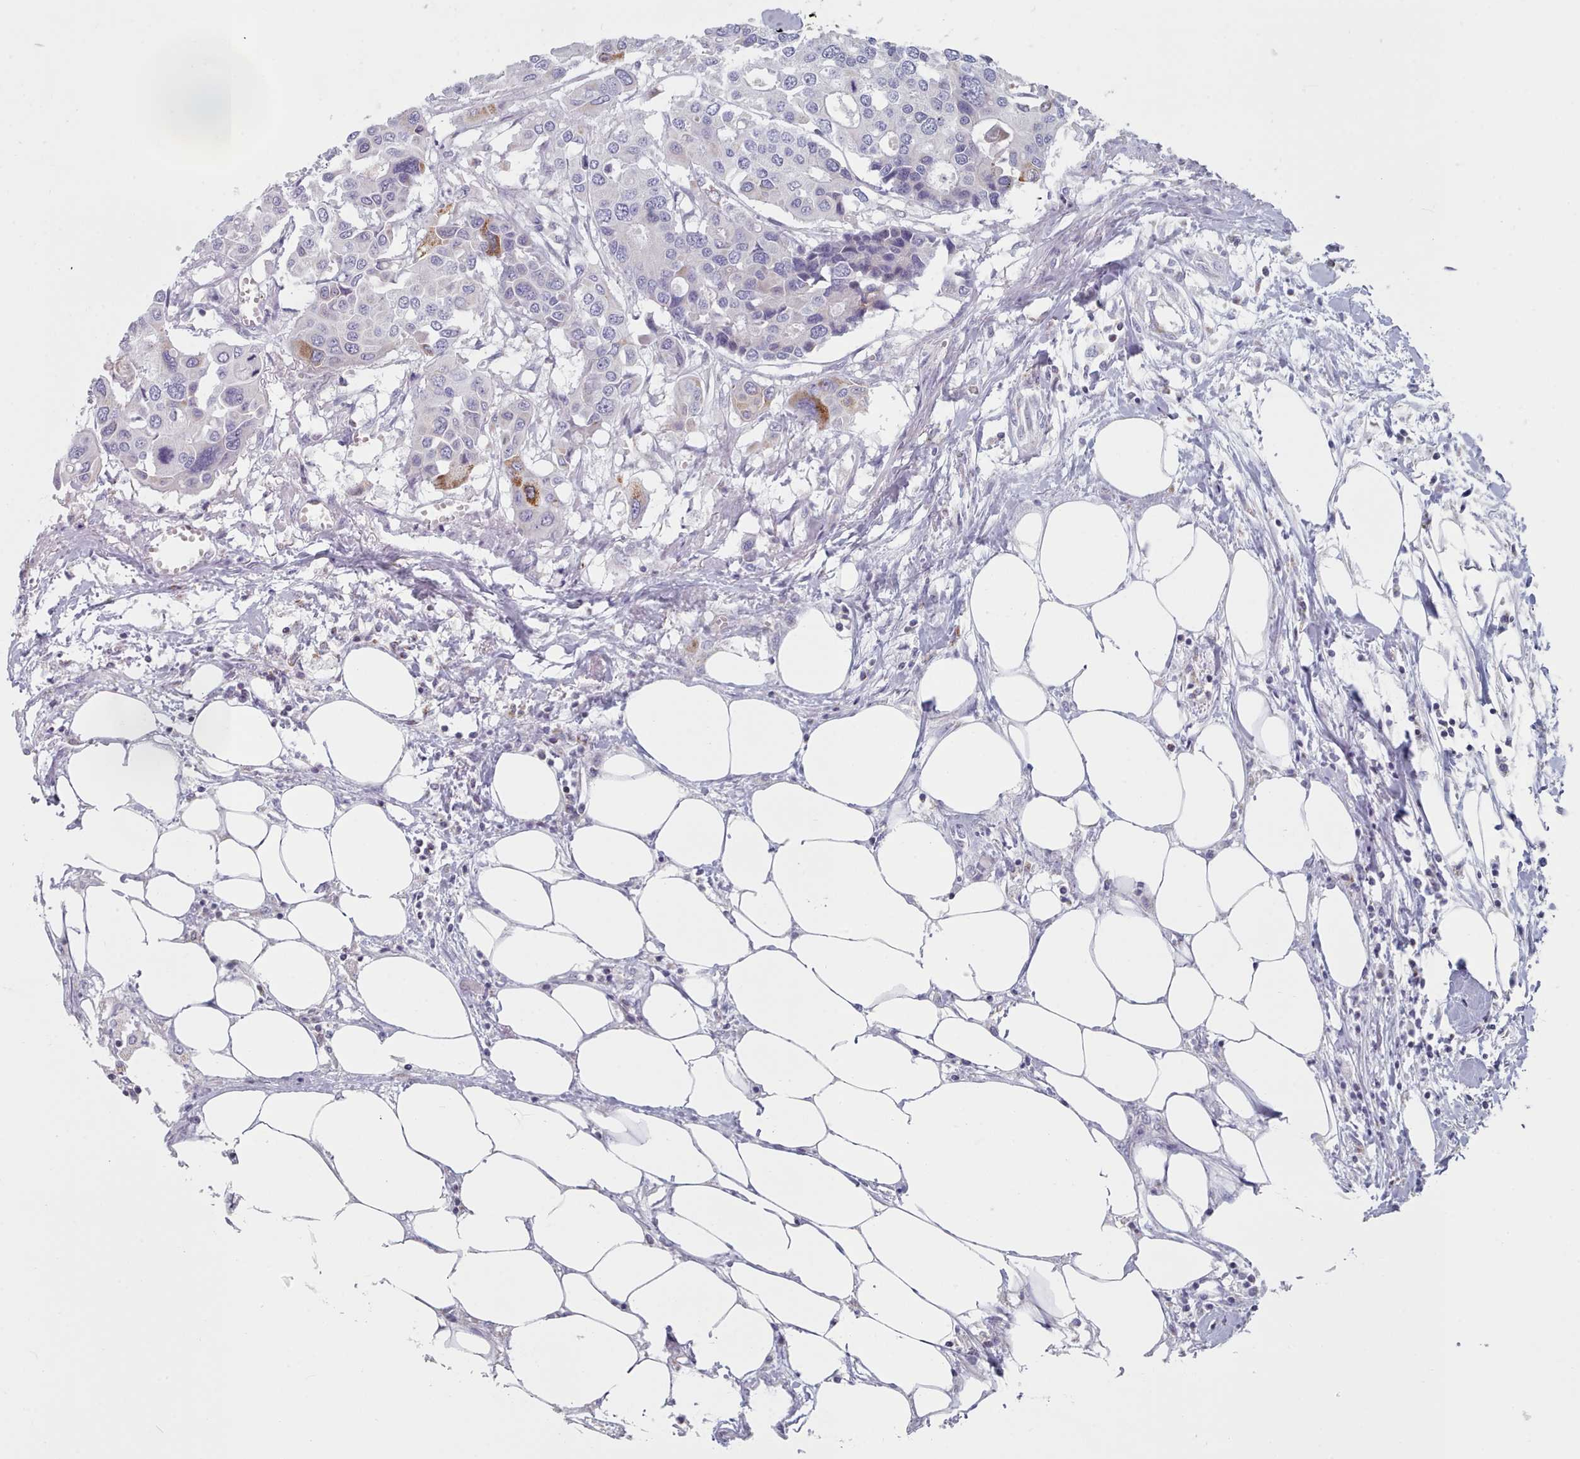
{"staining": {"intensity": "moderate", "quantity": "<25%", "location": "cytoplasmic/membranous"}, "tissue": "colorectal cancer", "cell_type": "Tumor cells", "image_type": "cancer", "snomed": [{"axis": "morphology", "description": "Adenocarcinoma, NOS"}, {"axis": "topography", "description": "Colon"}], "caption": "Immunohistochemistry (IHC) staining of colorectal cancer (adenocarcinoma), which reveals low levels of moderate cytoplasmic/membranous staining in about <25% of tumor cells indicating moderate cytoplasmic/membranous protein staining. The staining was performed using DAB (3,3'-diaminobenzidine) (brown) for protein detection and nuclei were counterstained in hematoxylin (blue).", "gene": "FAM170B", "patient": {"sex": "male", "age": 77}}